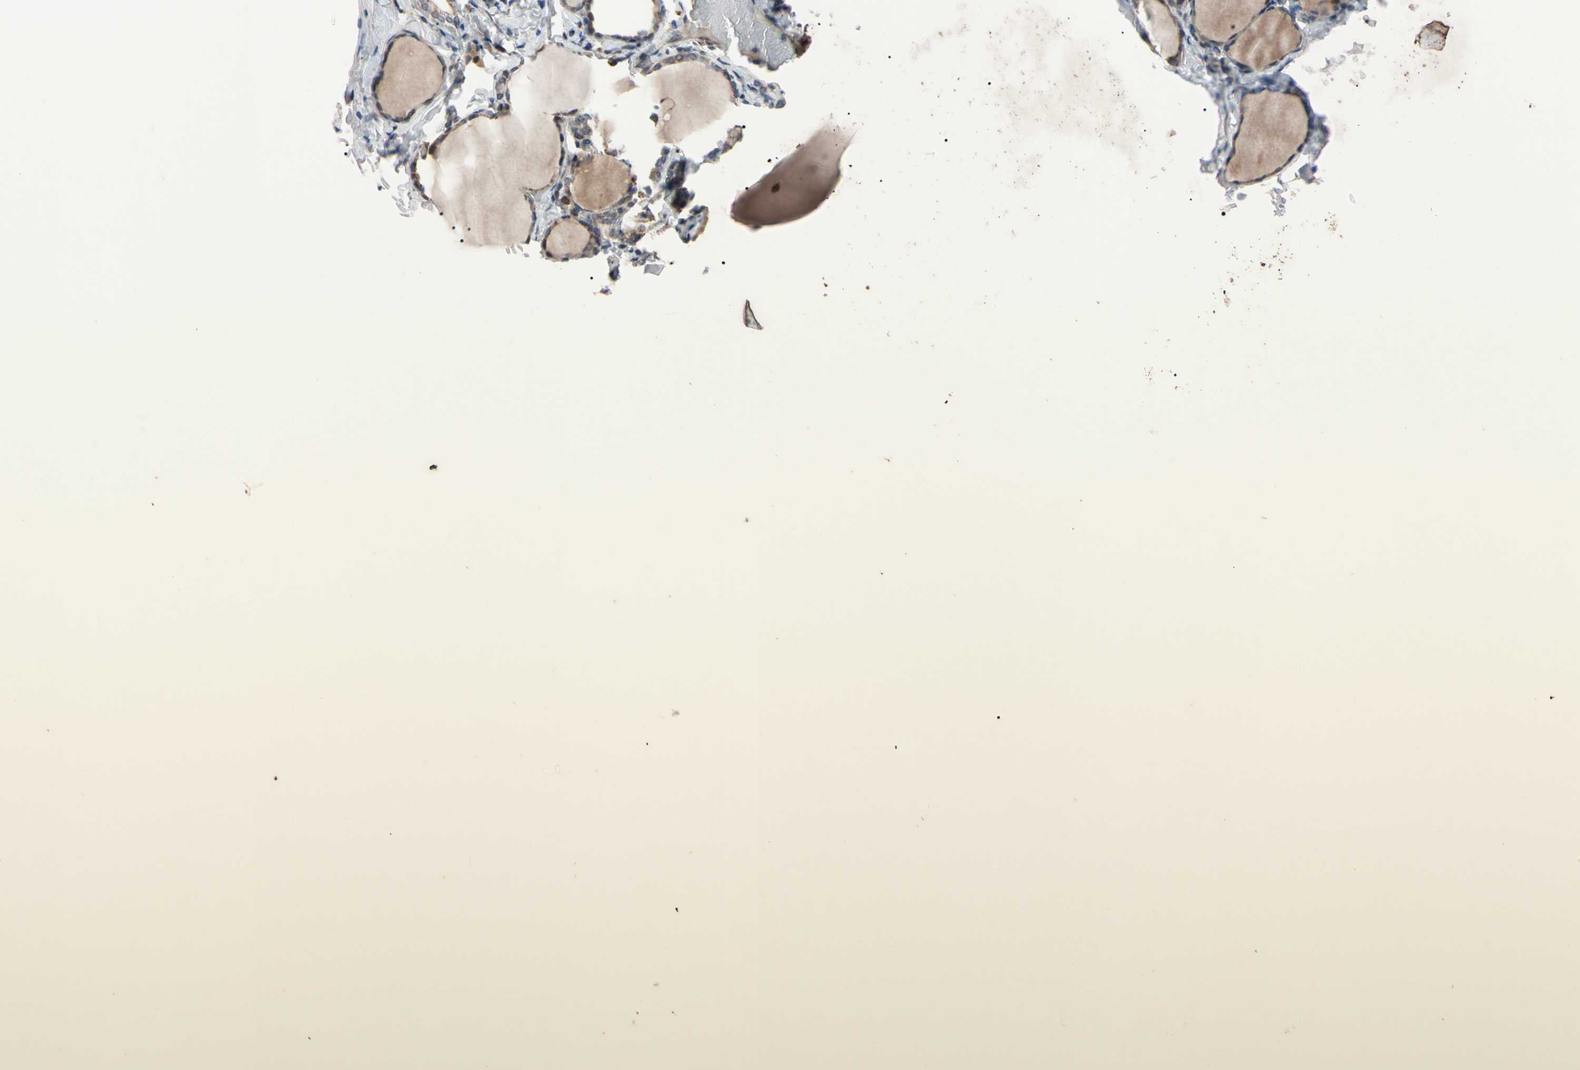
{"staining": {"intensity": "weak", "quantity": ">75%", "location": "cytoplasmic/membranous"}, "tissue": "thyroid gland", "cell_type": "Glandular cells", "image_type": "normal", "snomed": [{"axis": "morphology", "description": "Normal tissue, NOS"}, {"axis": "morphology", "description": "Papillary adenocarcinoma, NOS"}, {"axis": "topography", "description": "Thyroid gland"}], "caption": "IHC image of benign human thyroid gland stained for a protein (brown), which shows low levels of weak cytoplasmic/membranous positivity in approximately >75% of glandular cells.", "gene": "TNFRSF1A", "patient": {"sex": "female", "age": 30}}